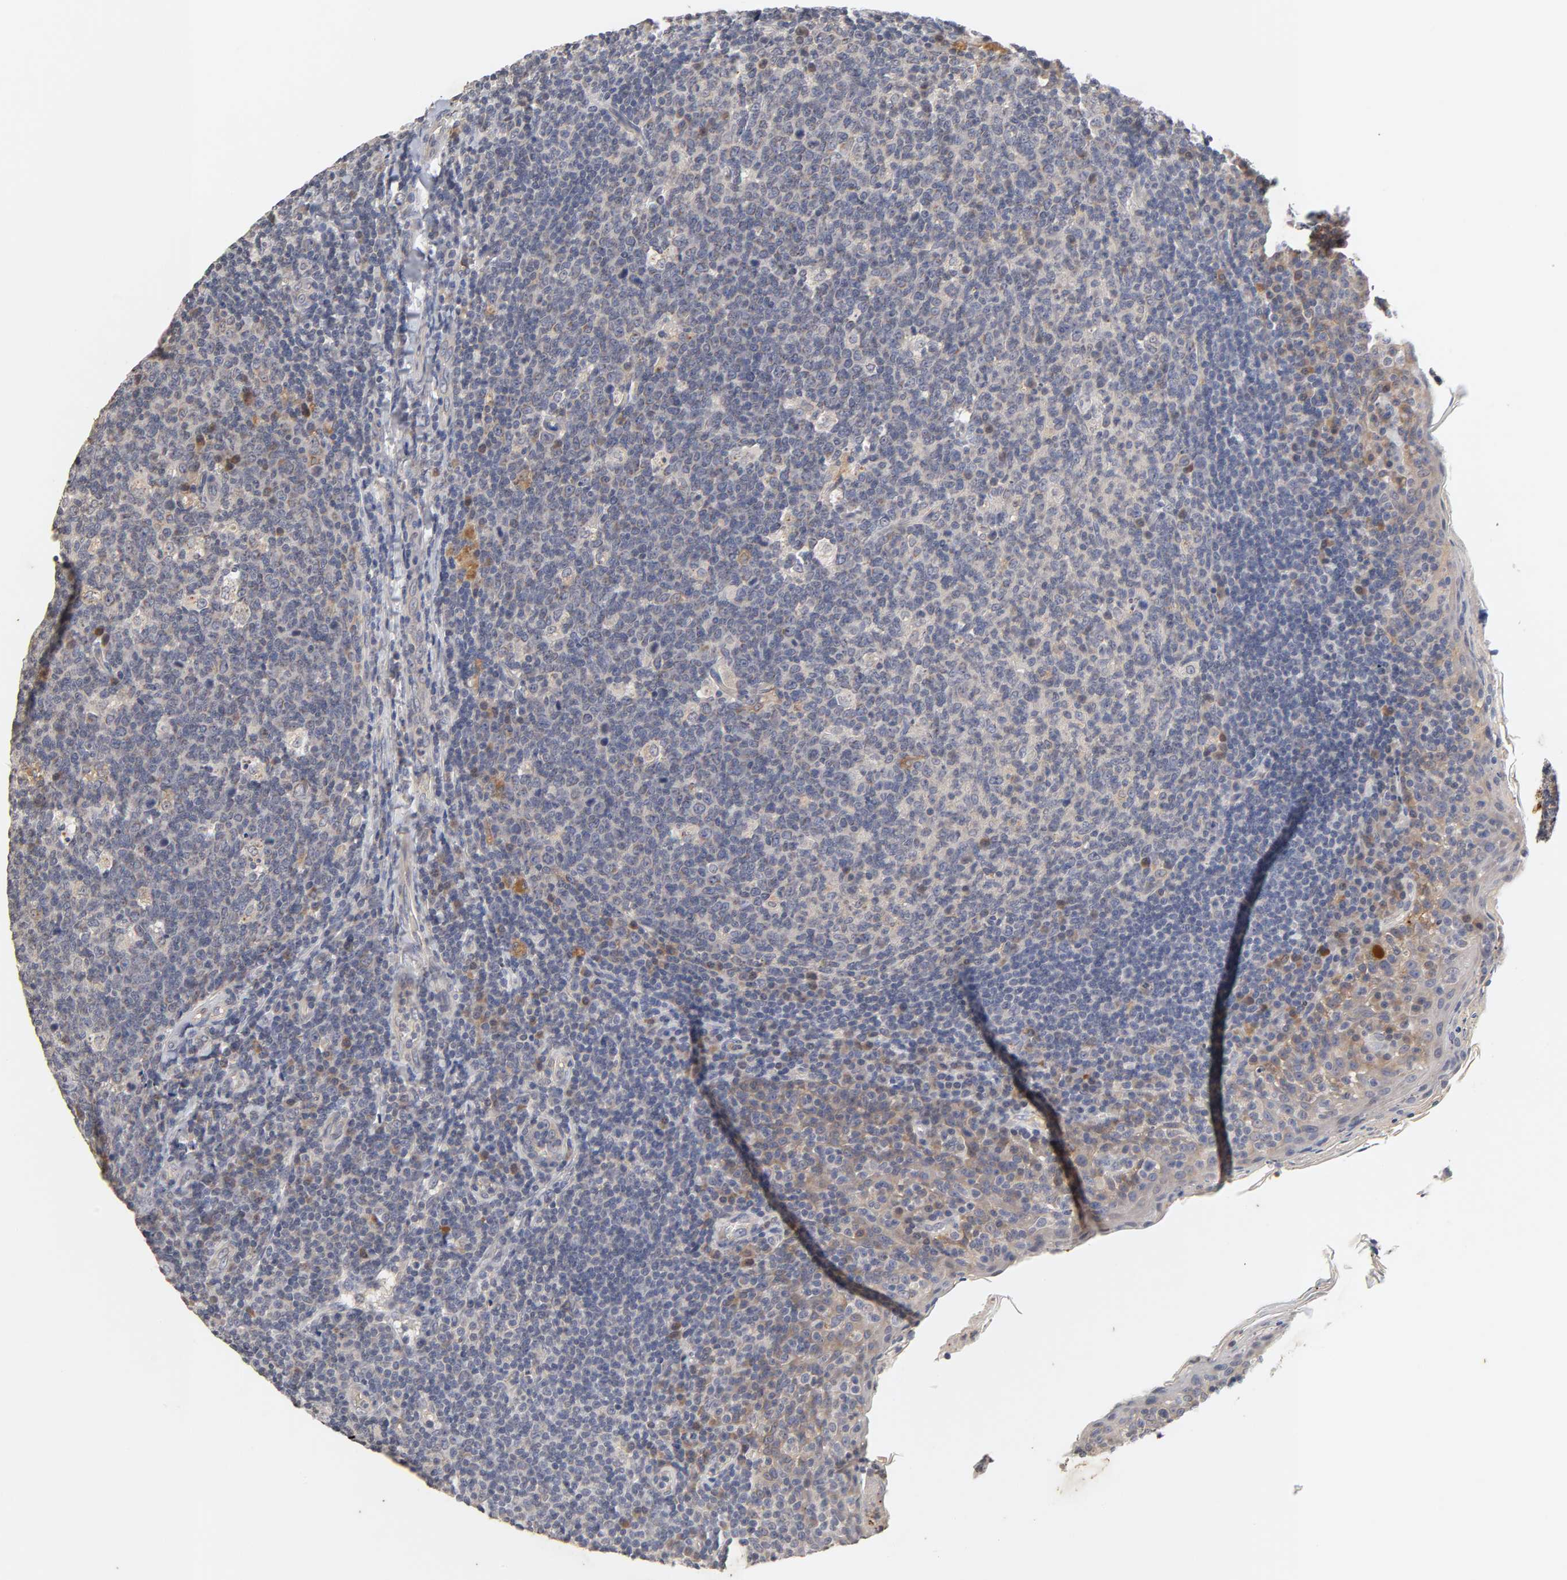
{"staining": {"intensity": "weak", "quantity": "25%-75%", "location": "cytoplasmic/membranous"}, "tissue": "tonsil", "cell_type": "Germinal center cells", "image_type": "normal", "snomed": [{"axis": "morphology", "description": "Normal tissue, NOS"}, {"axis": "topography", "description": "Tonsil"}], "caption": "Approximately 25%-75% of germinal center cells in normal tonsil reveal weak cytoplasmic/membranous protein staining as visualized by brown immunohistochemical staining.", "gene": "CXADR", "patient": {"sex": "male", "age": 17}}